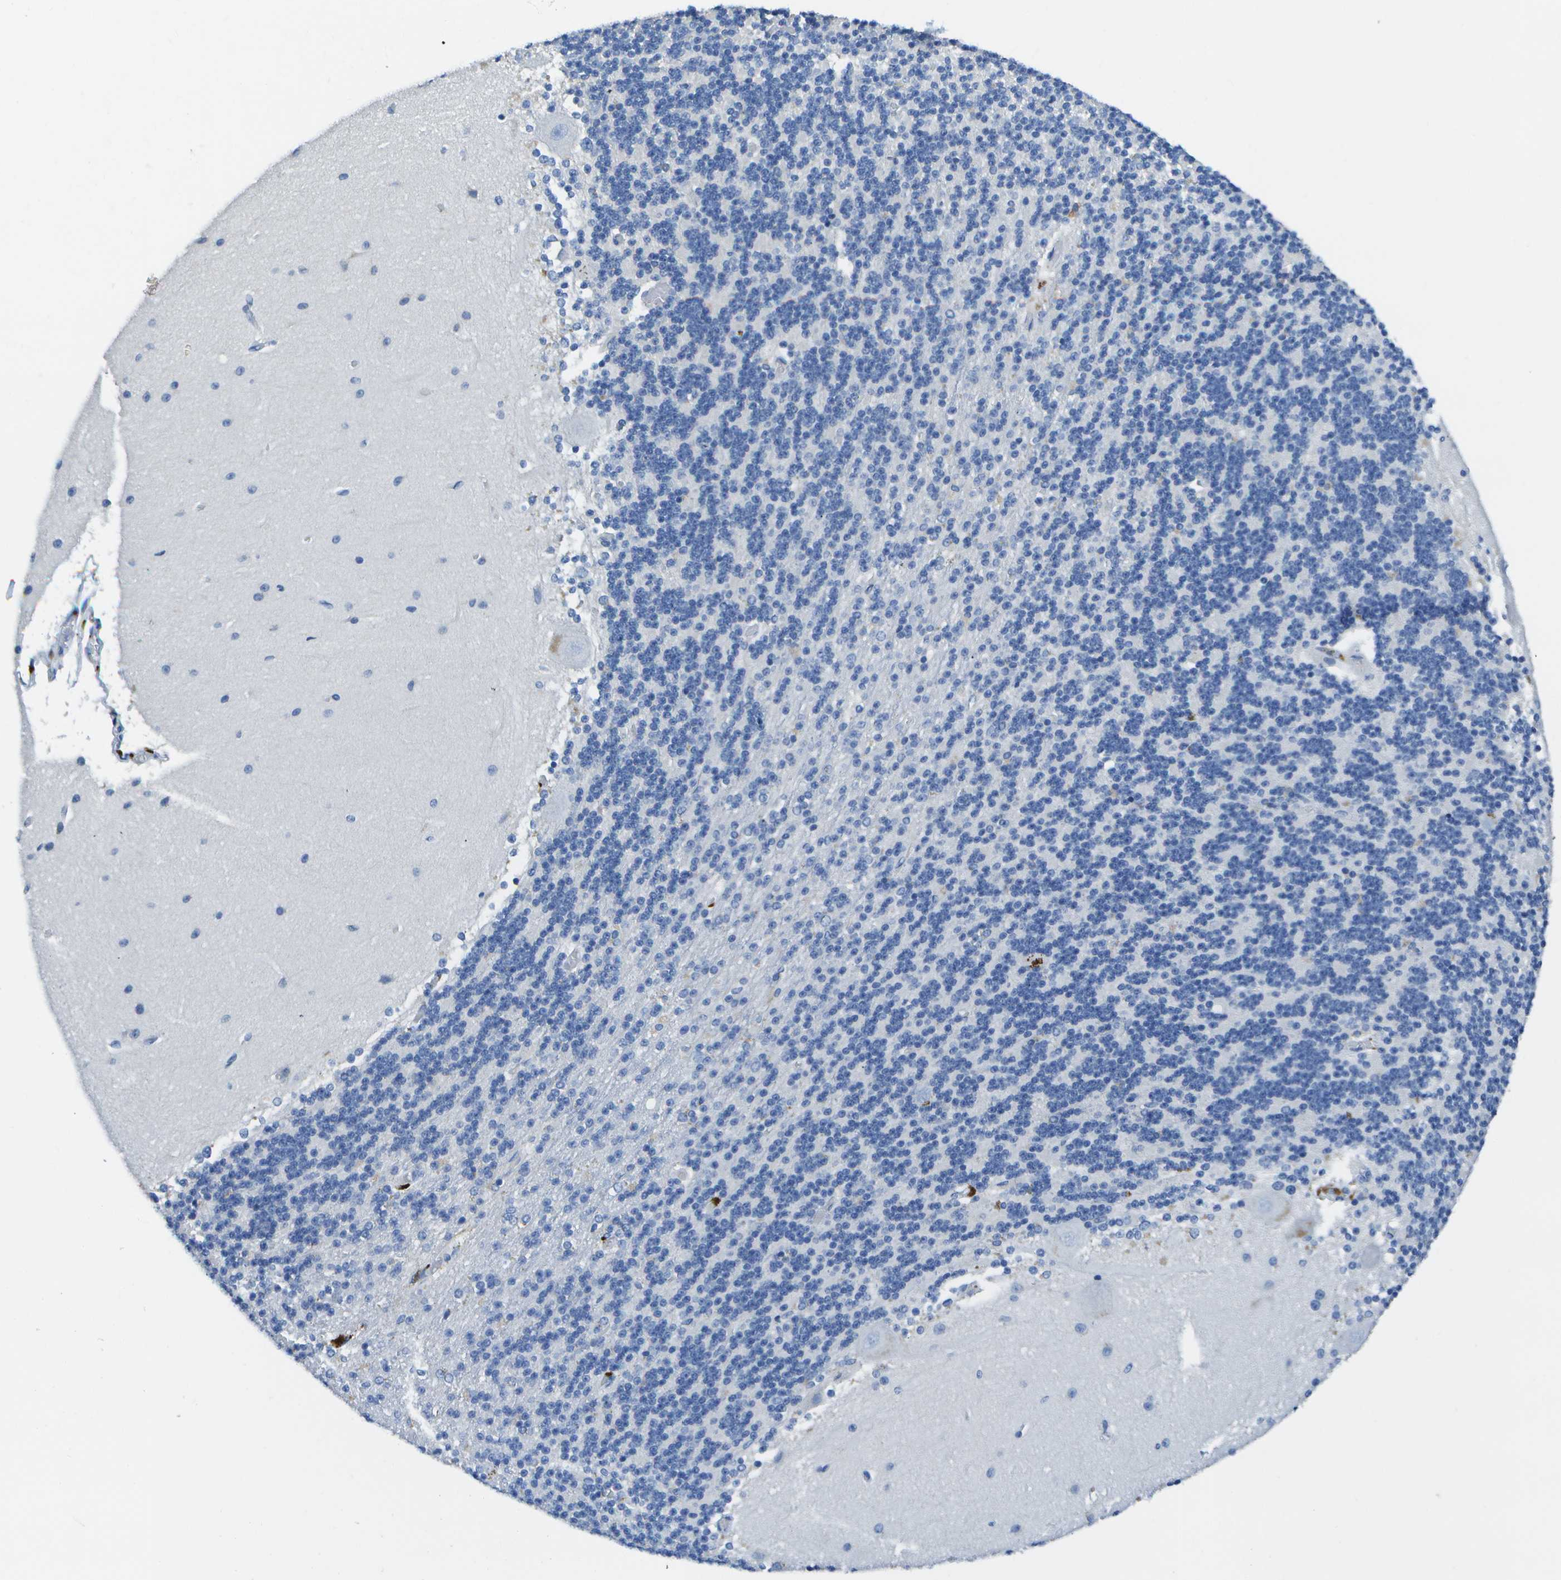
{"staining": {"intensity": "negative", "quantity": "none", "location": "none"}, "tissue": "cerebellum", "cell_type": "Cells in granular layer", "image_type": "normal", "snomed": [{"axis": "morphology", "description": "Normal tissue, NOS"}, {"axis": "topography", "description": "Cerebellum"}], "caption": "Photomicrograph shows no significant protein staining in cells in granular layer of unremarkable cerebellum.", "gene": "MS4A1", "patient": {"sex": "female", "age": 54}}